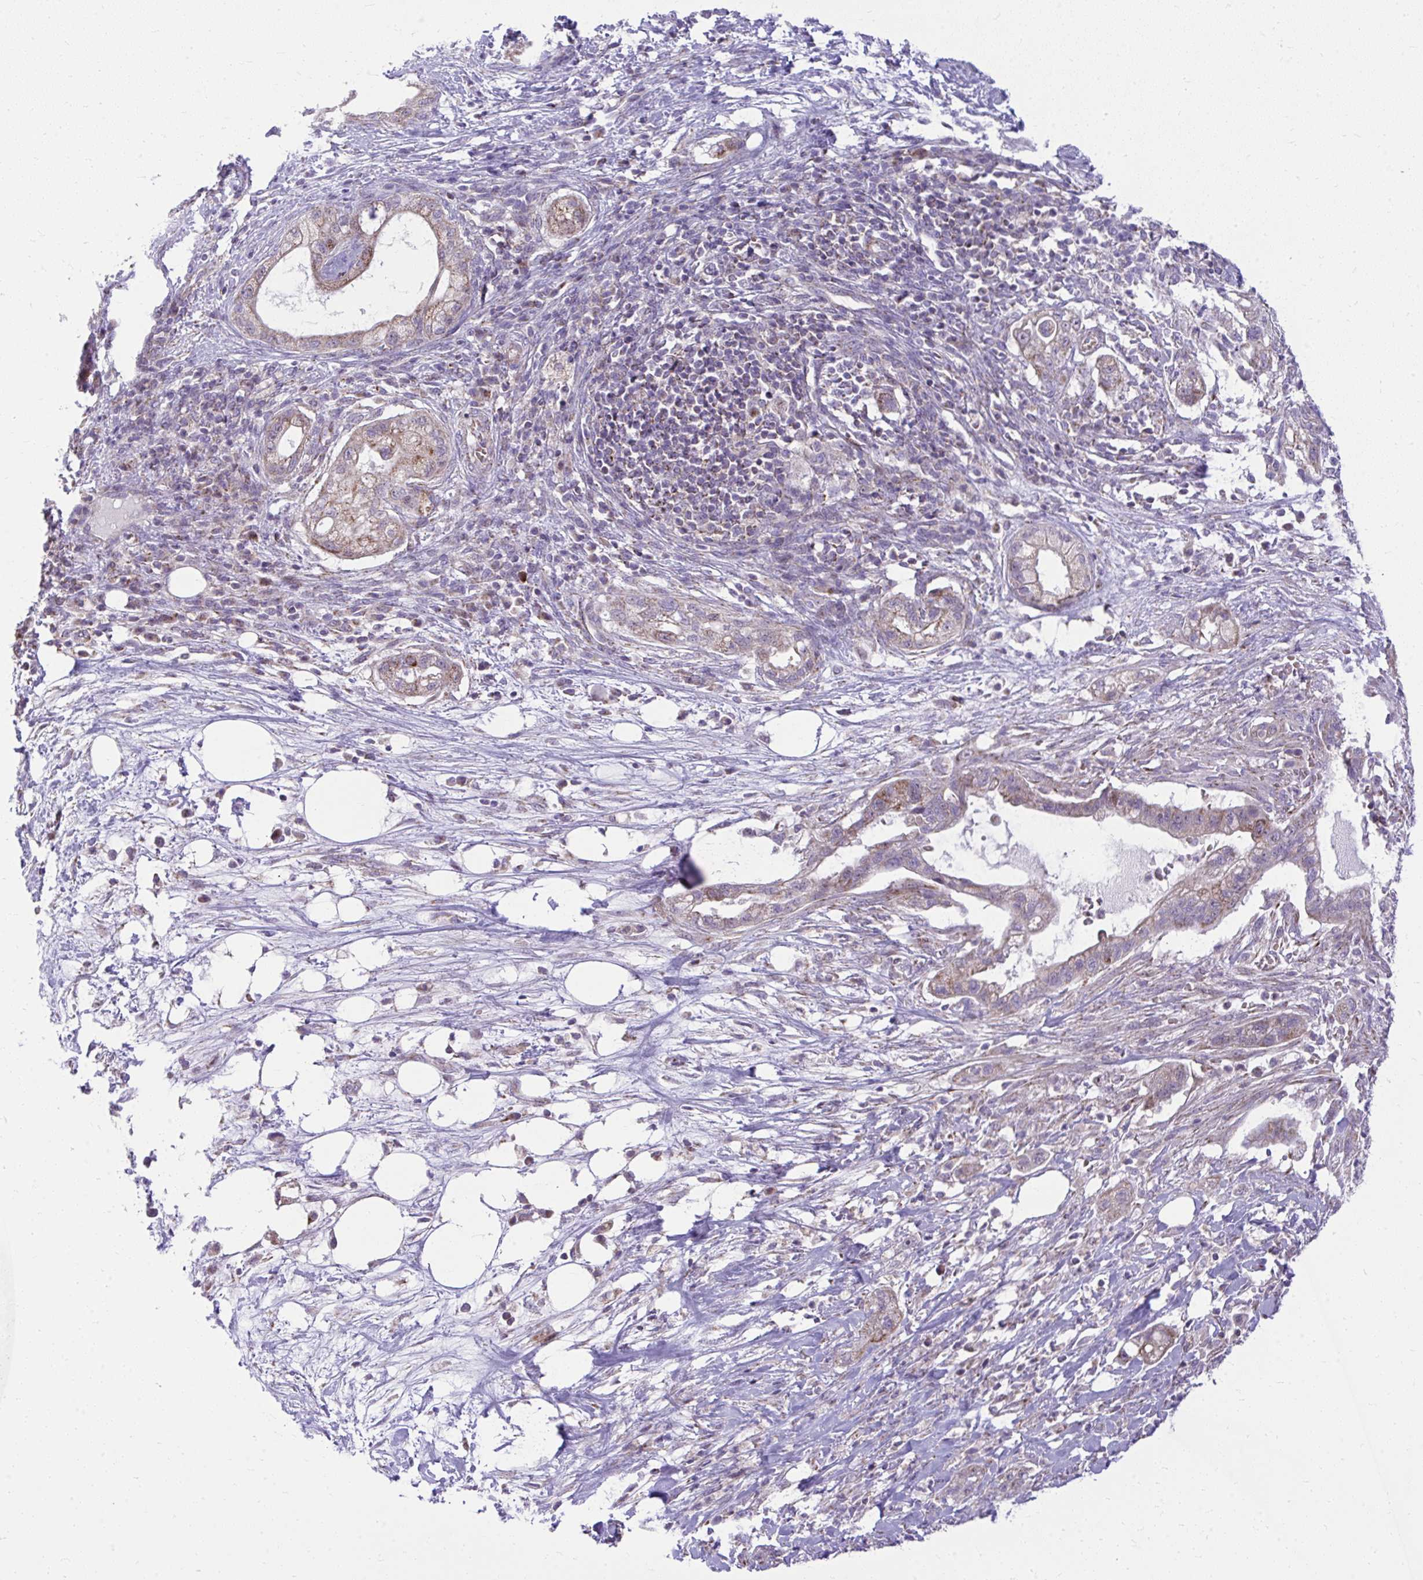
{"staining": {"intensity": "weak", "quantity": ">75%", "location": "cytoplasmic/membranous"}, "tissue": "pancreatic cancer", "cell_type": "Tumor cells", "image_type": "cancer", "snomed": [{"axis": "morphology", "description": "Adenocarcinoma, NOS"}, {"axis": "topography", "description": "Pancreas"}], "caption": "A histopathology image of human pancreatic cancer stained for a protein displays weak cytoplasmic/membranous brown staining in tumor cells.", "gene": "GPRIN3", "patient": {"sex": "male", "age": 44}}